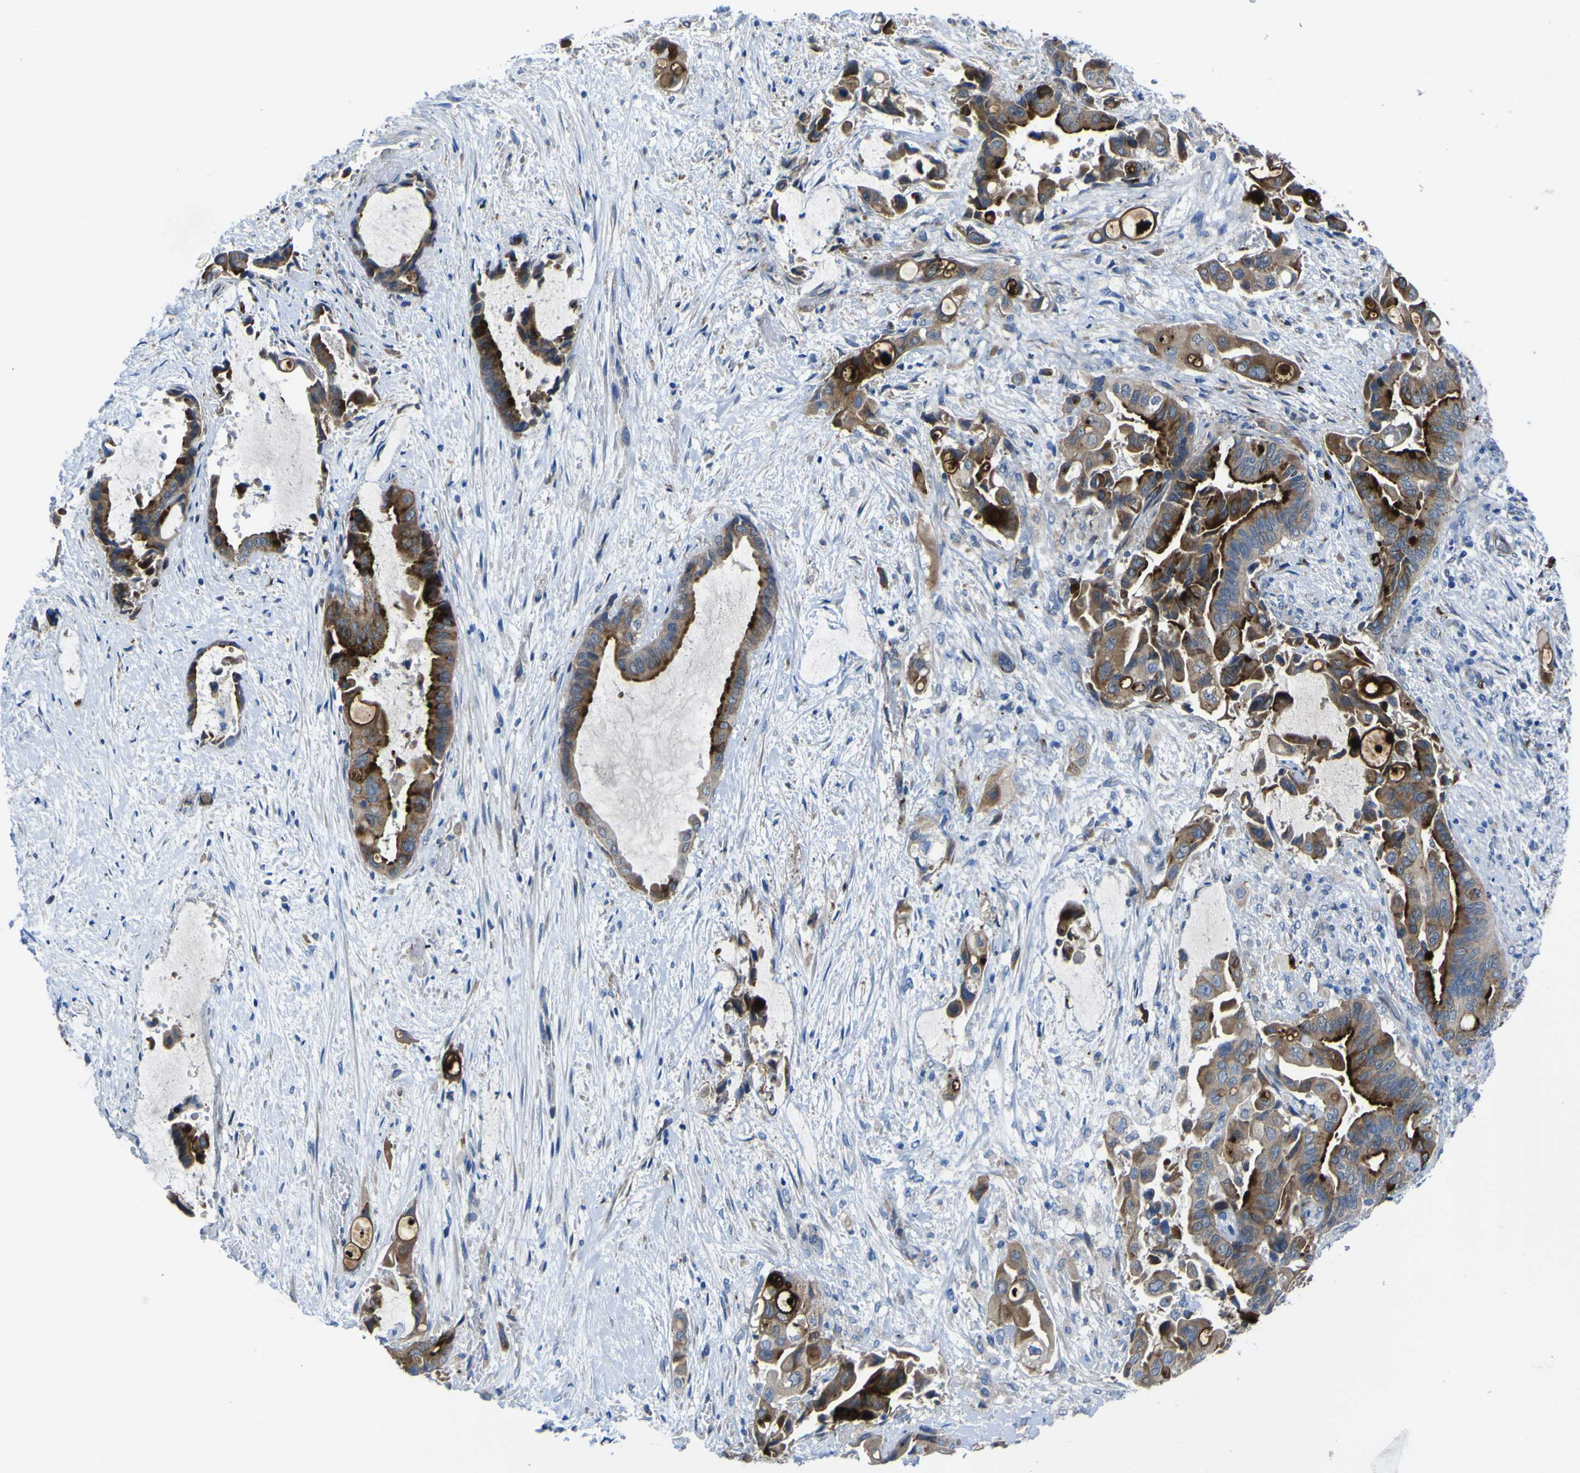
{"staining": {"intensity": "strong", "quantity": ">75%", "location": "cytoplasmic/membranous"}, "tissue": "liver cancer", "cell_type": "Tumor cells", "image_type": "cancer", "snomed": [{"axis": "morphology", "description": "Cholangiocarcinoma"}, {"axis": "topography", "description": "Liver"}], "caption": "Protein analysis of liver cancer (cholangiocarcinoma) tissue exhibits strong cytoplasmic/membranous staining in about >75% of tumor cells.", "gene": "CST3", "patient": {"sex": "female", "age": 61}}